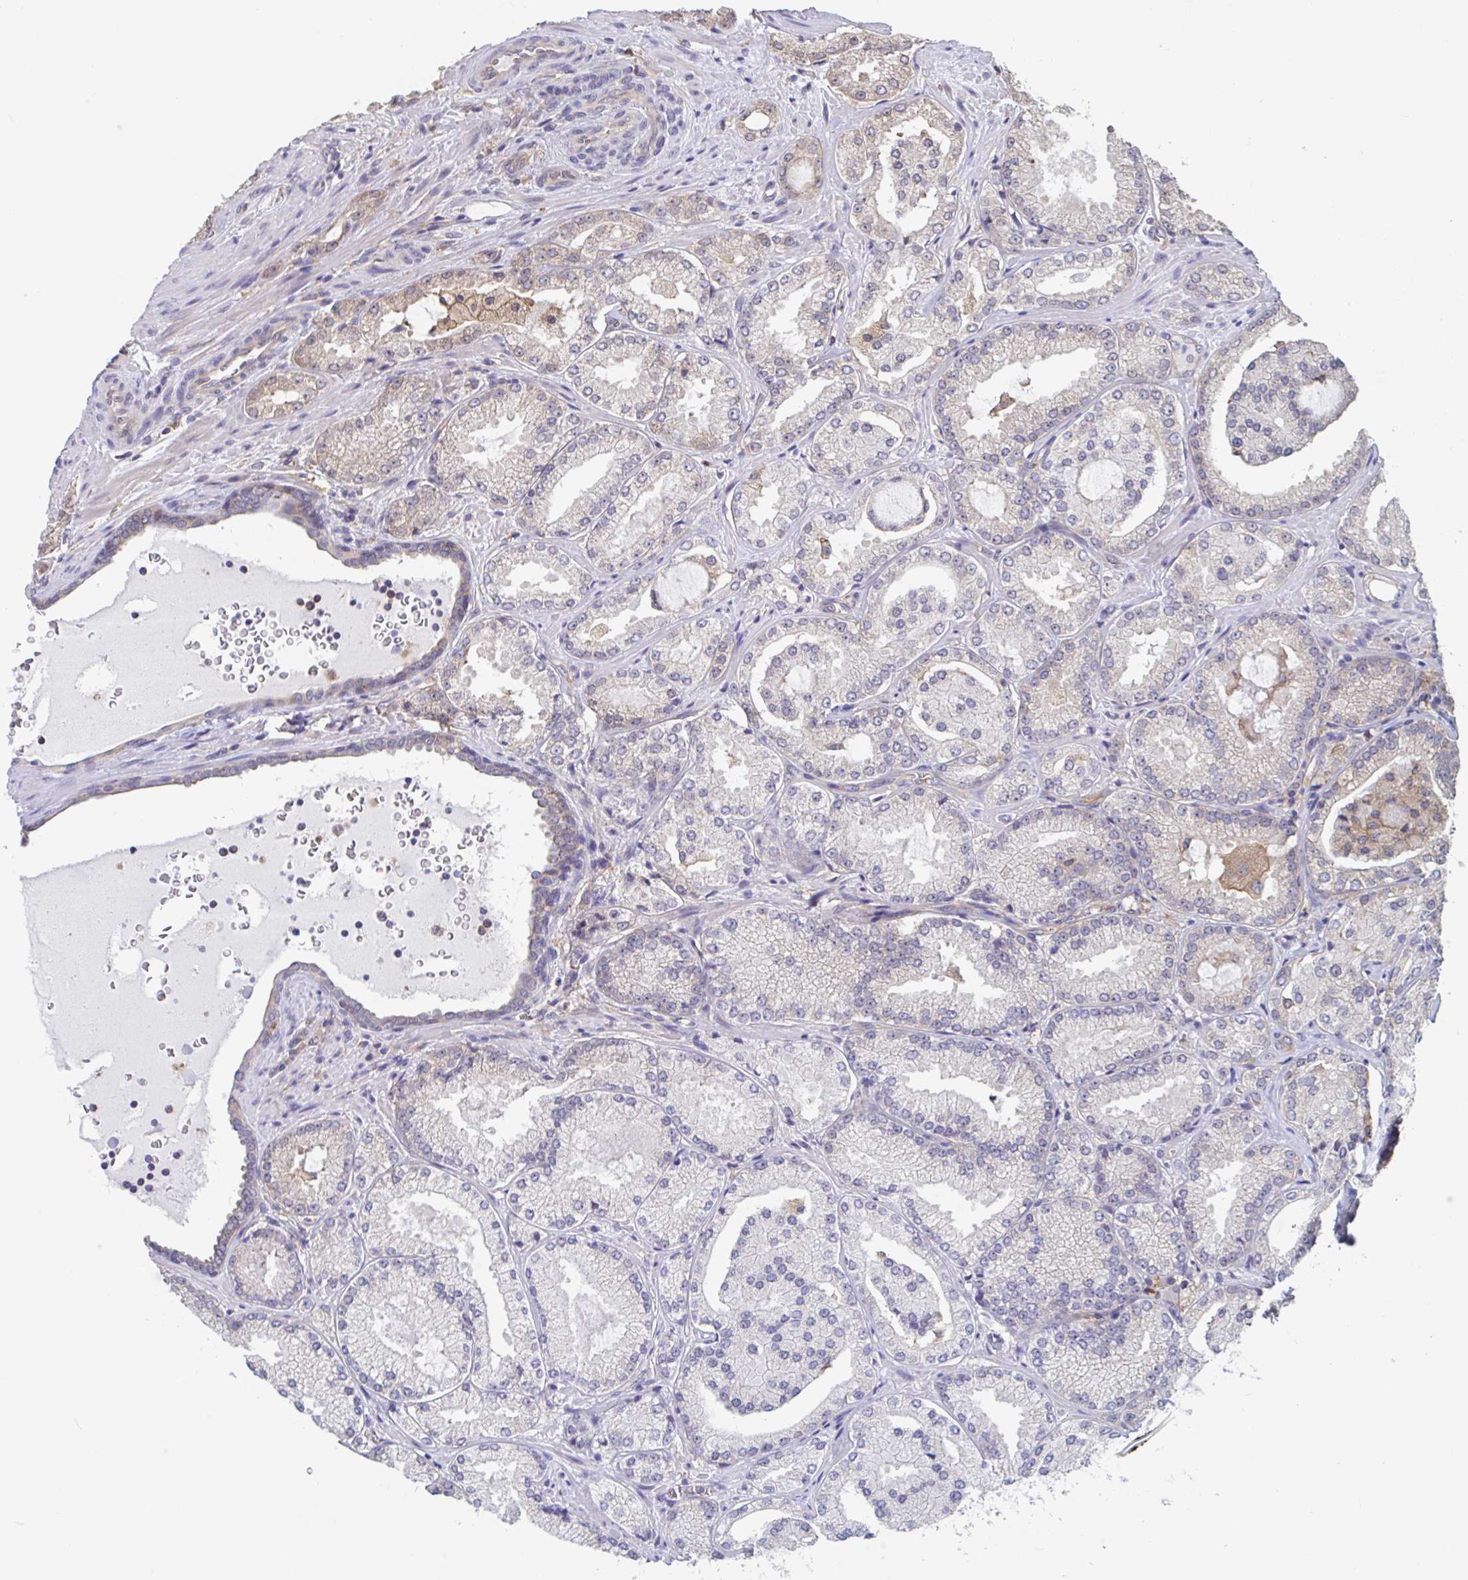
{"staining": {"intensity": "negative", "quantity": "none", "location": "none"}, "tissue": "prostate cancer", "cell_type": "Tumor cells", "image_type": "cancer", "snomed": [{"axis": "morphology", "description": "Adenocarcinoma, High grade"}, {"axis": "topography", "description": "Prostate"}], "caption": "IHC of prostate cancer demonstrates no expression in tumor cells.", "gene": "SNX8", "patient": {"sex": "male", "age": 73}}